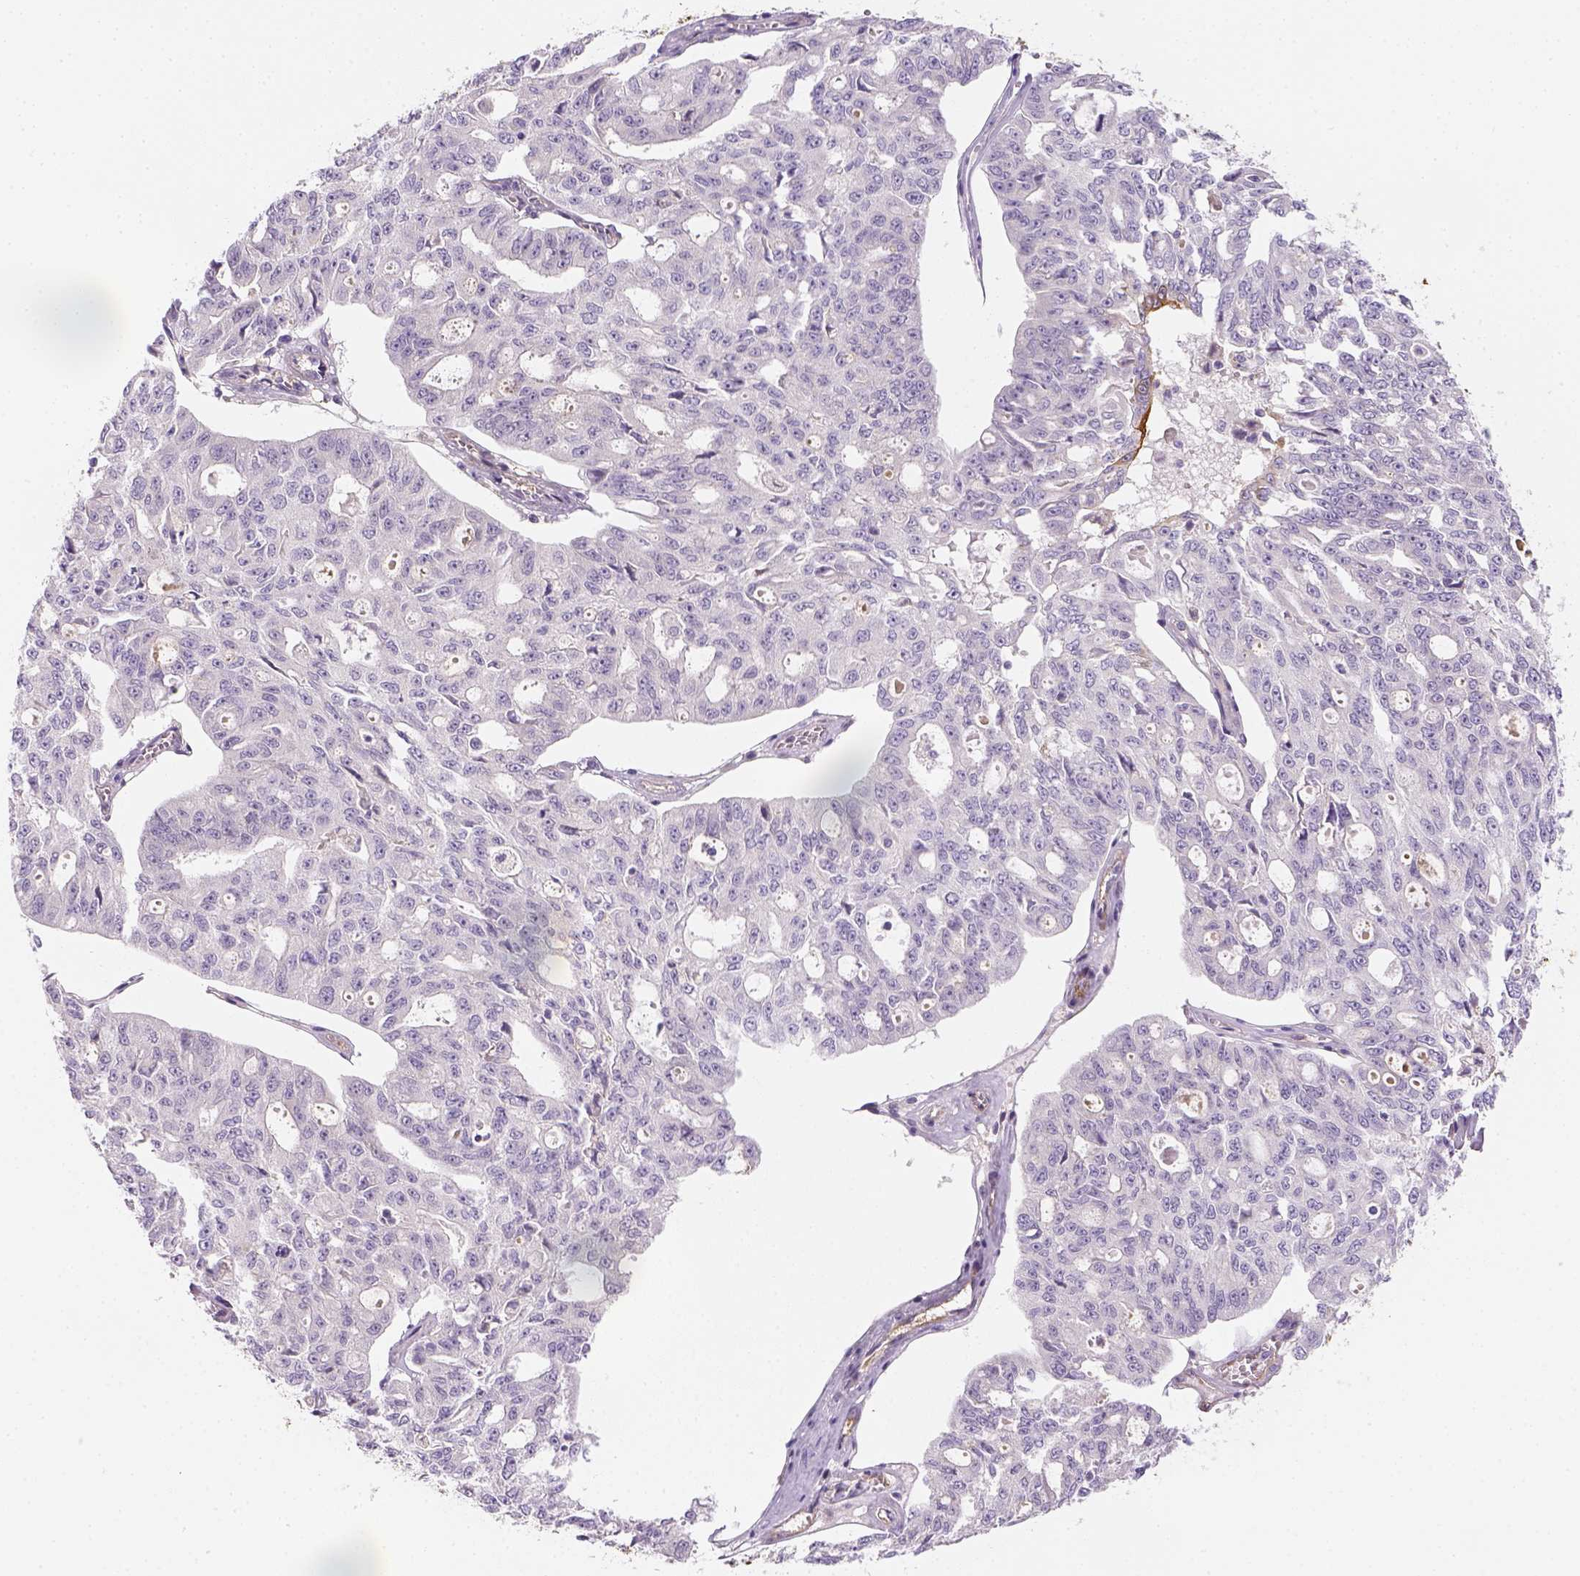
{"staining": {"intensity": "negative", "quantity": "none", "location": "none"}, "tissue": "ovarian cancer", "cell_type": "Tumor cells", "image_type": "cancer", "snomed": [{"axis": "morphology", "description": "Carcinoma, endometroid"}, {"axis": "topography", "description": "Ovary"}], "caption": "IHC of ovarian cancer exhibits no positivity in tumor cells.", "gene": "CACNB1", "patient": {"sex": "female", "age": 65}}